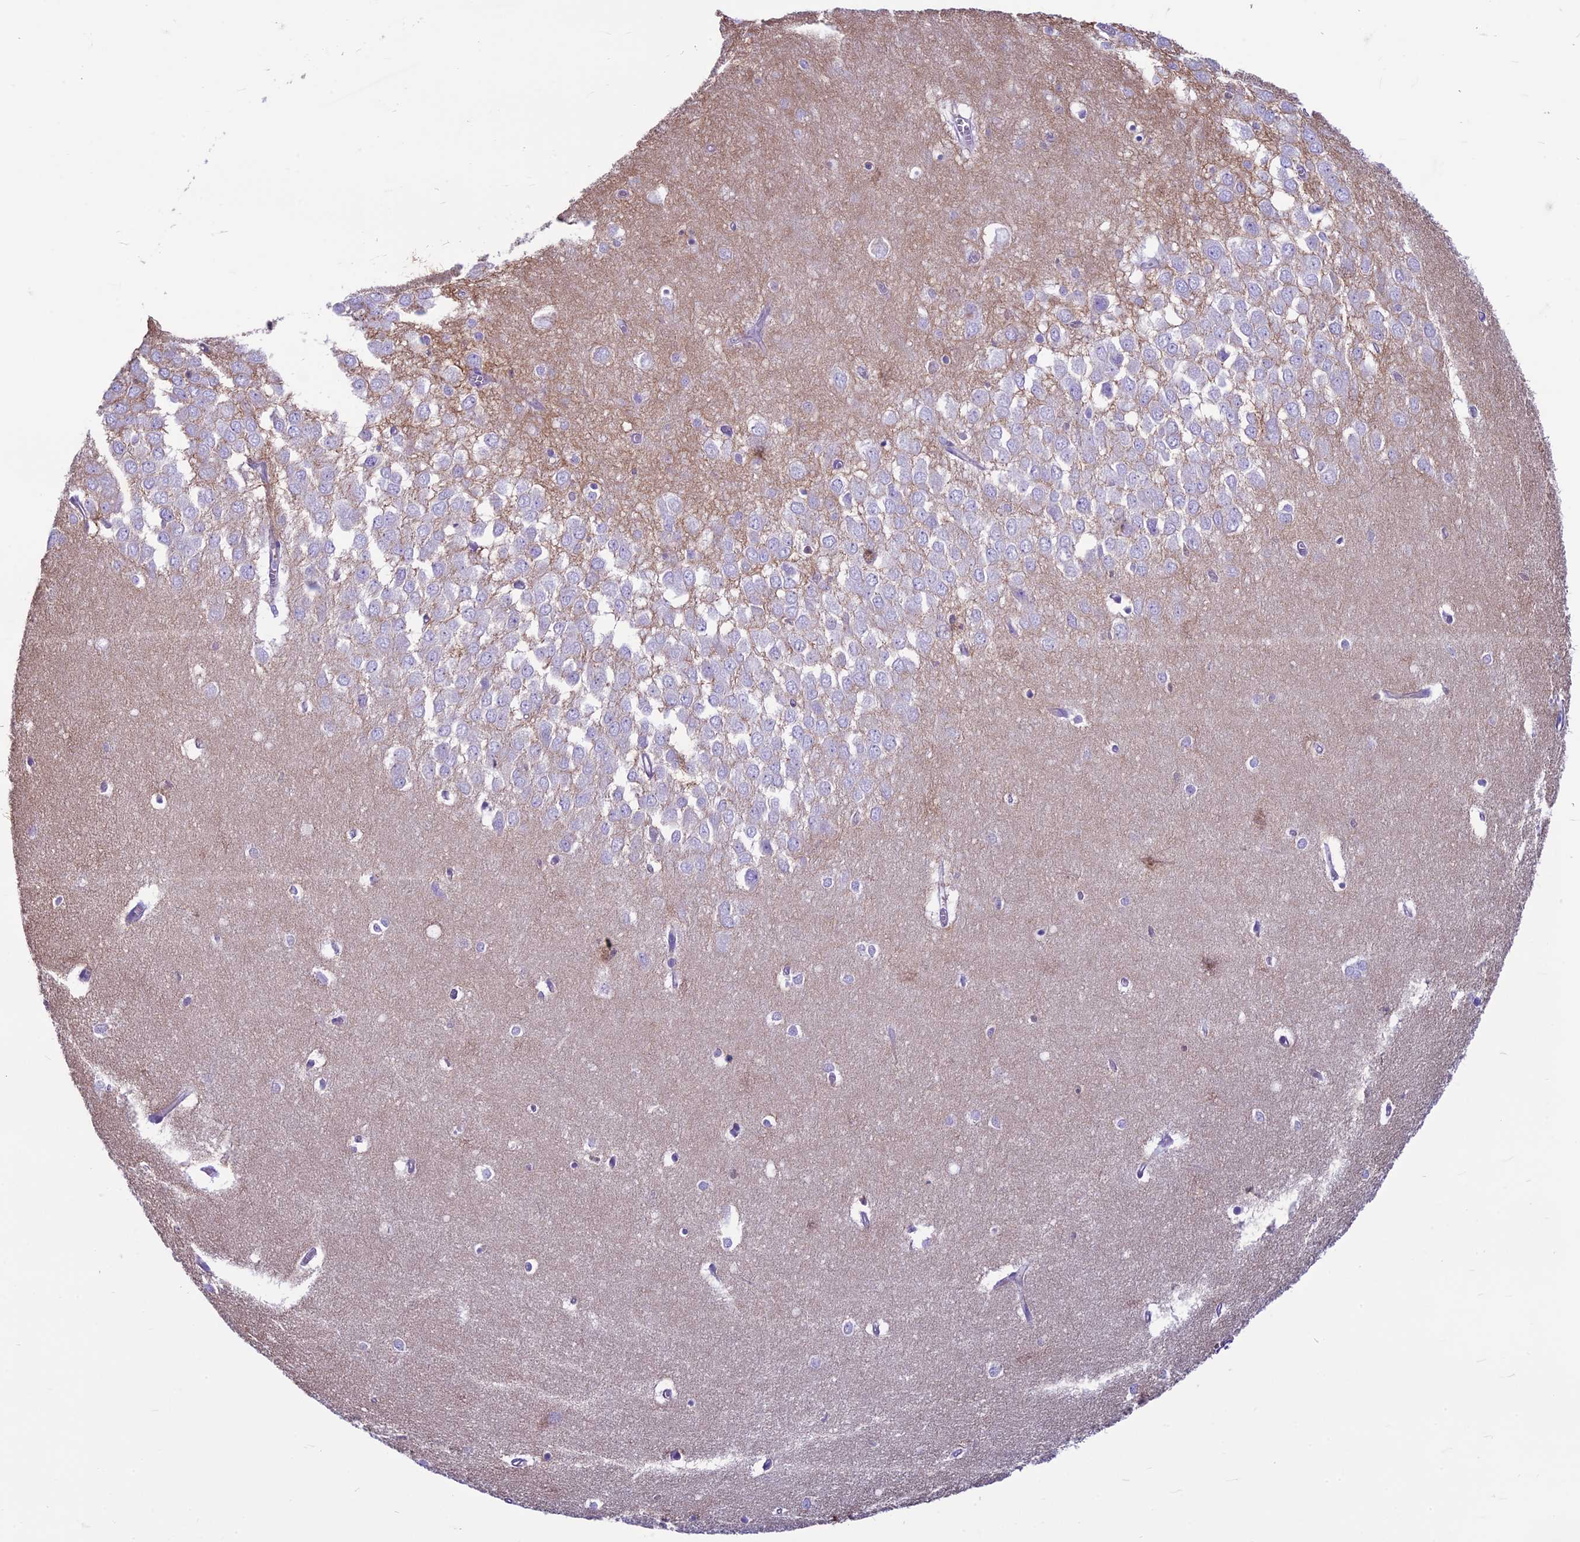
{"staining": {"intensity": "negative", "quantity": "none", "location": "none"}, "tissue": "hippocampus", "cell_type": "Glial cells", "image_type": "normal", "snomed": [{"axis": "morphology", "description": "Normal tissue, NOS"}, {"axis": "topography", "description": "Hippocampus"}], "caption": "A micrograph of human hippocampus is negative for staining in glial cells. Brightfield microscopy of immunohistochemistry stained with DAB (brown) and hematoxylin (blue), captured at high magnification.", "gene": "CDAN1", "patient": {"sex": "female", "age": 64}}